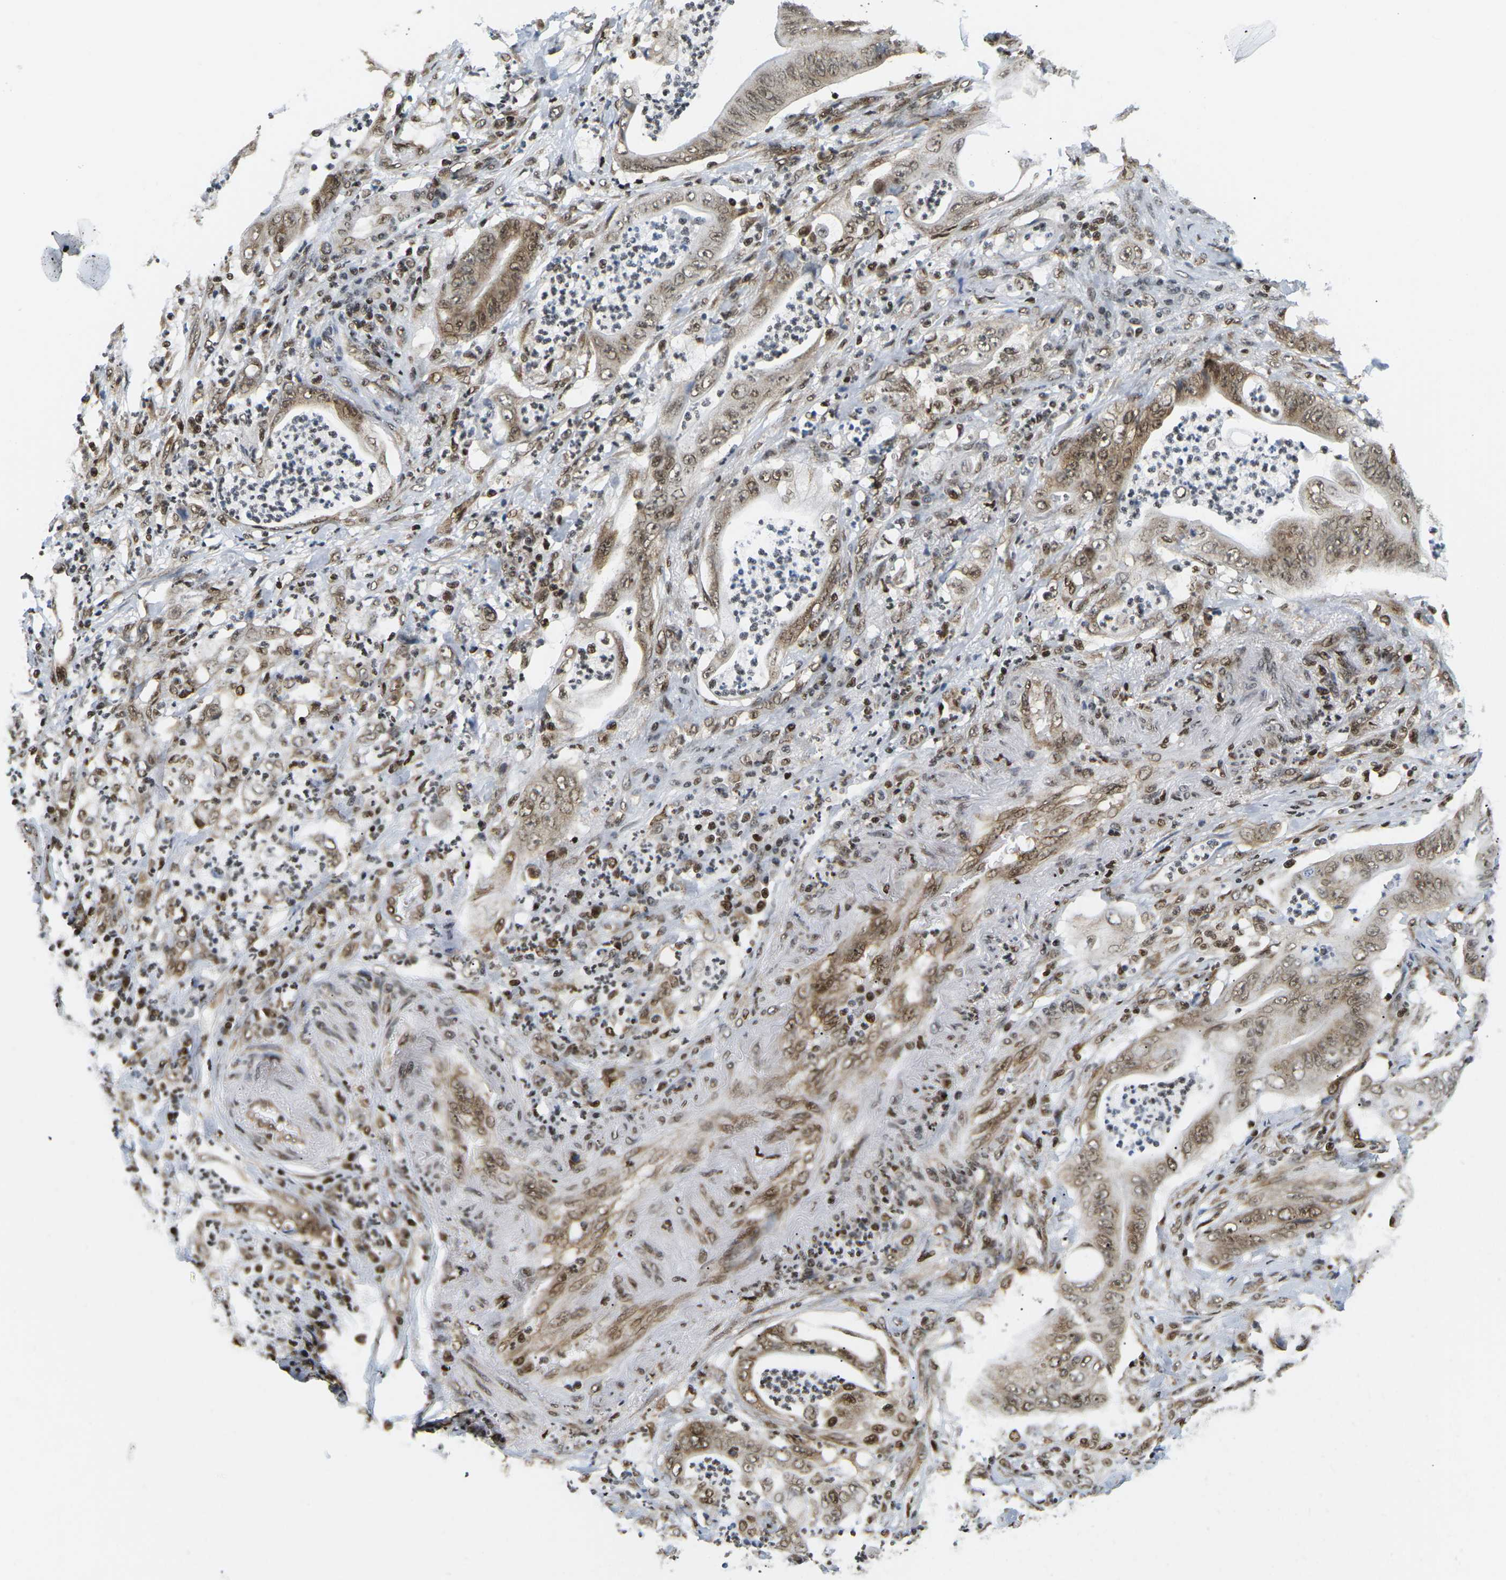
{"staining": {"intensity": "moderate", "quantity": ">75%", "location": "cytoplasmic/membranous,nuclear"}, "tissue": "stomach cancer", "cell_type": "Tumor cells", "image_type": "cancer", "snomed": [{"axis": "morphology", "description": "Adenocarcinoma, NOS"}, {"axis": "topography", "description": "Stomach"}], "caption": "High-magnification brightfield microscopy of stomach adenocarcinoma stained with DAB (brown) and counterstained with hematoxylin (blue). tumor cells exhibit moderate cytoplasmic/membranous and nuclear staining is present in about>75% of cells. Ihc stains the protein of interest in brown and the nuclei are stained blue.", "gene": "CELF1", "patient": {"sex": "female", "age": 73}}